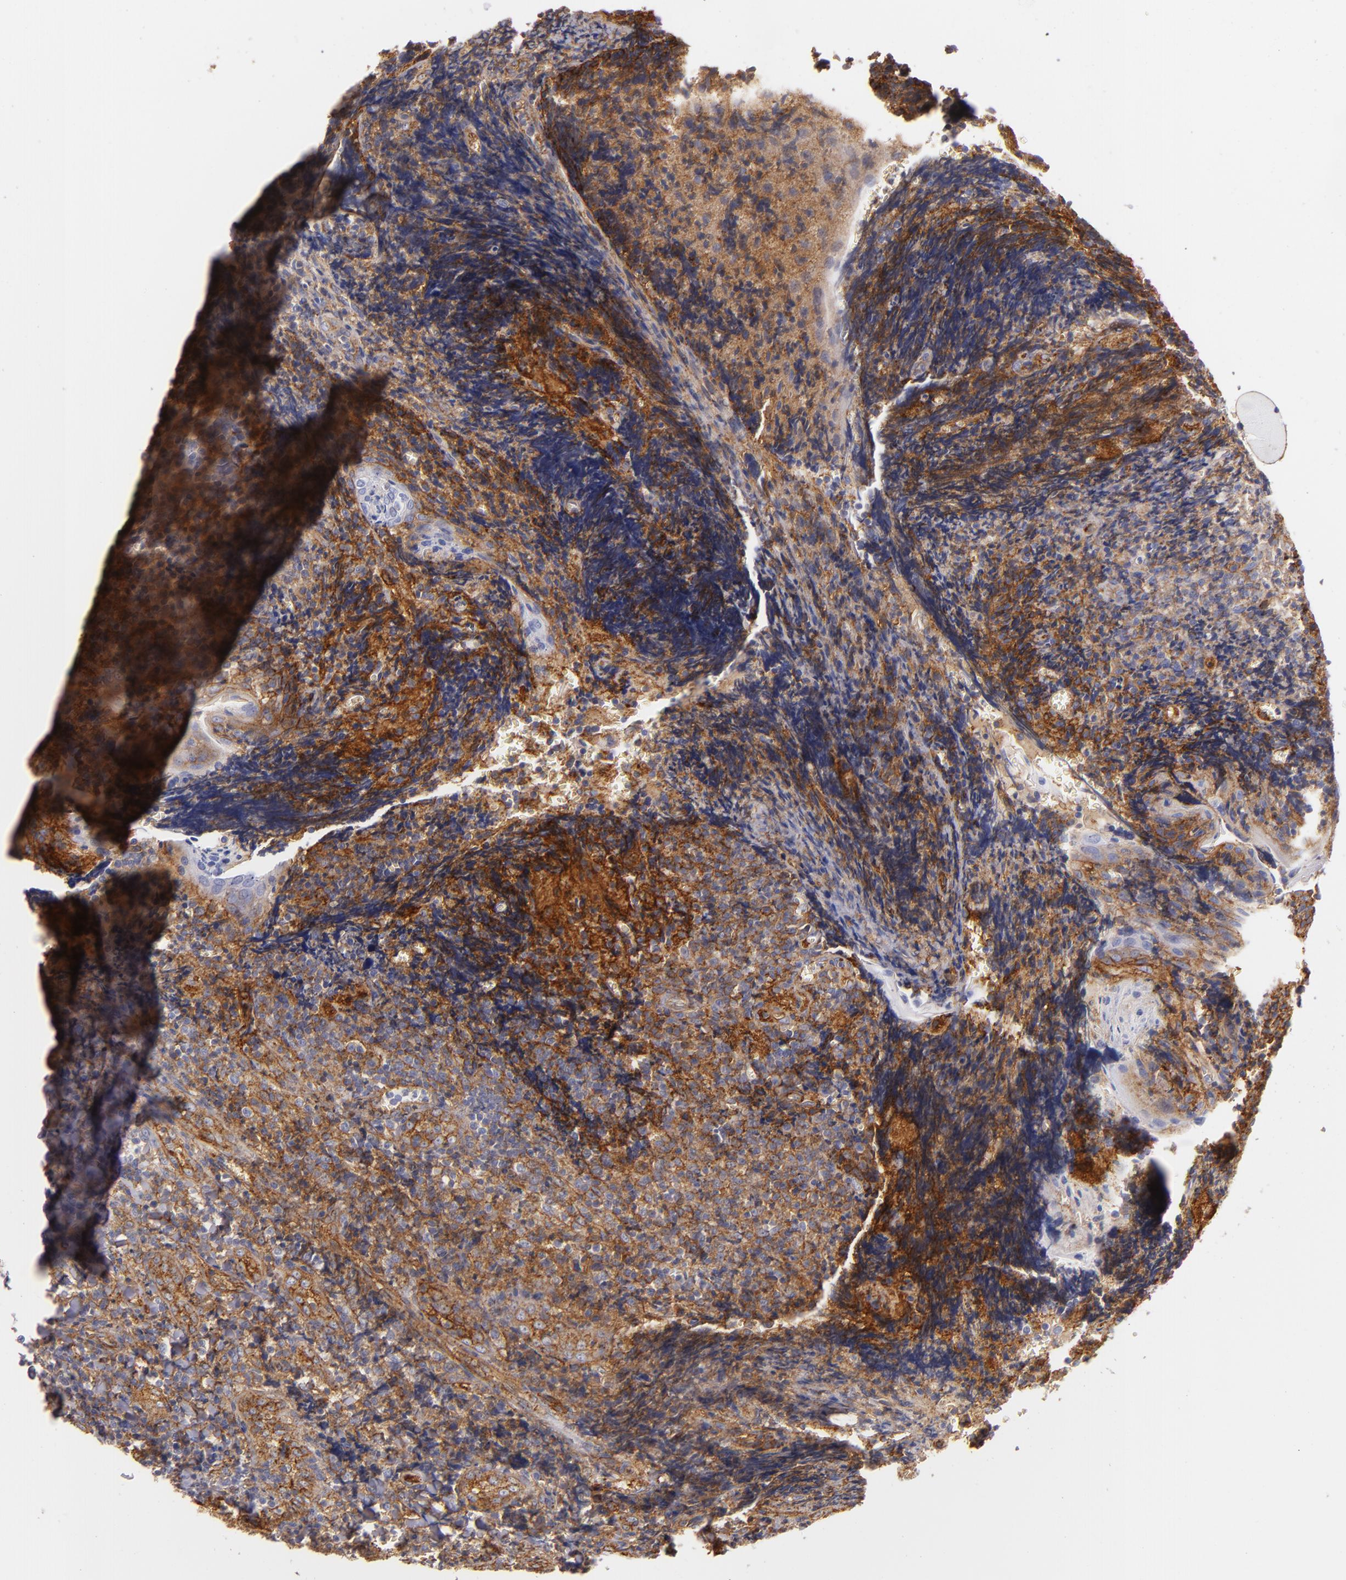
{"staining": {"intensity": "moderate", "quantity": "25%-75%", "location": "cytoplasmic/membranous"}, "tissue": "tonsil", "cell_type": "Germinal center cells", "image_type": "normal", "snomed": [{"axis": "morphology", "description": "Normal tissue, NOS"}, {"axis": "topography", "description": "Tonsil"}], "caption": "This micrograph reveals immunohistochemistry (IHC) staining of normal human tonsil, with medium moderate cytoplasmic/membranous positivity in about 25%-75% of germinal center cells.", "gene": "CD151", "patient": {"sex": "male", "age": 20}}